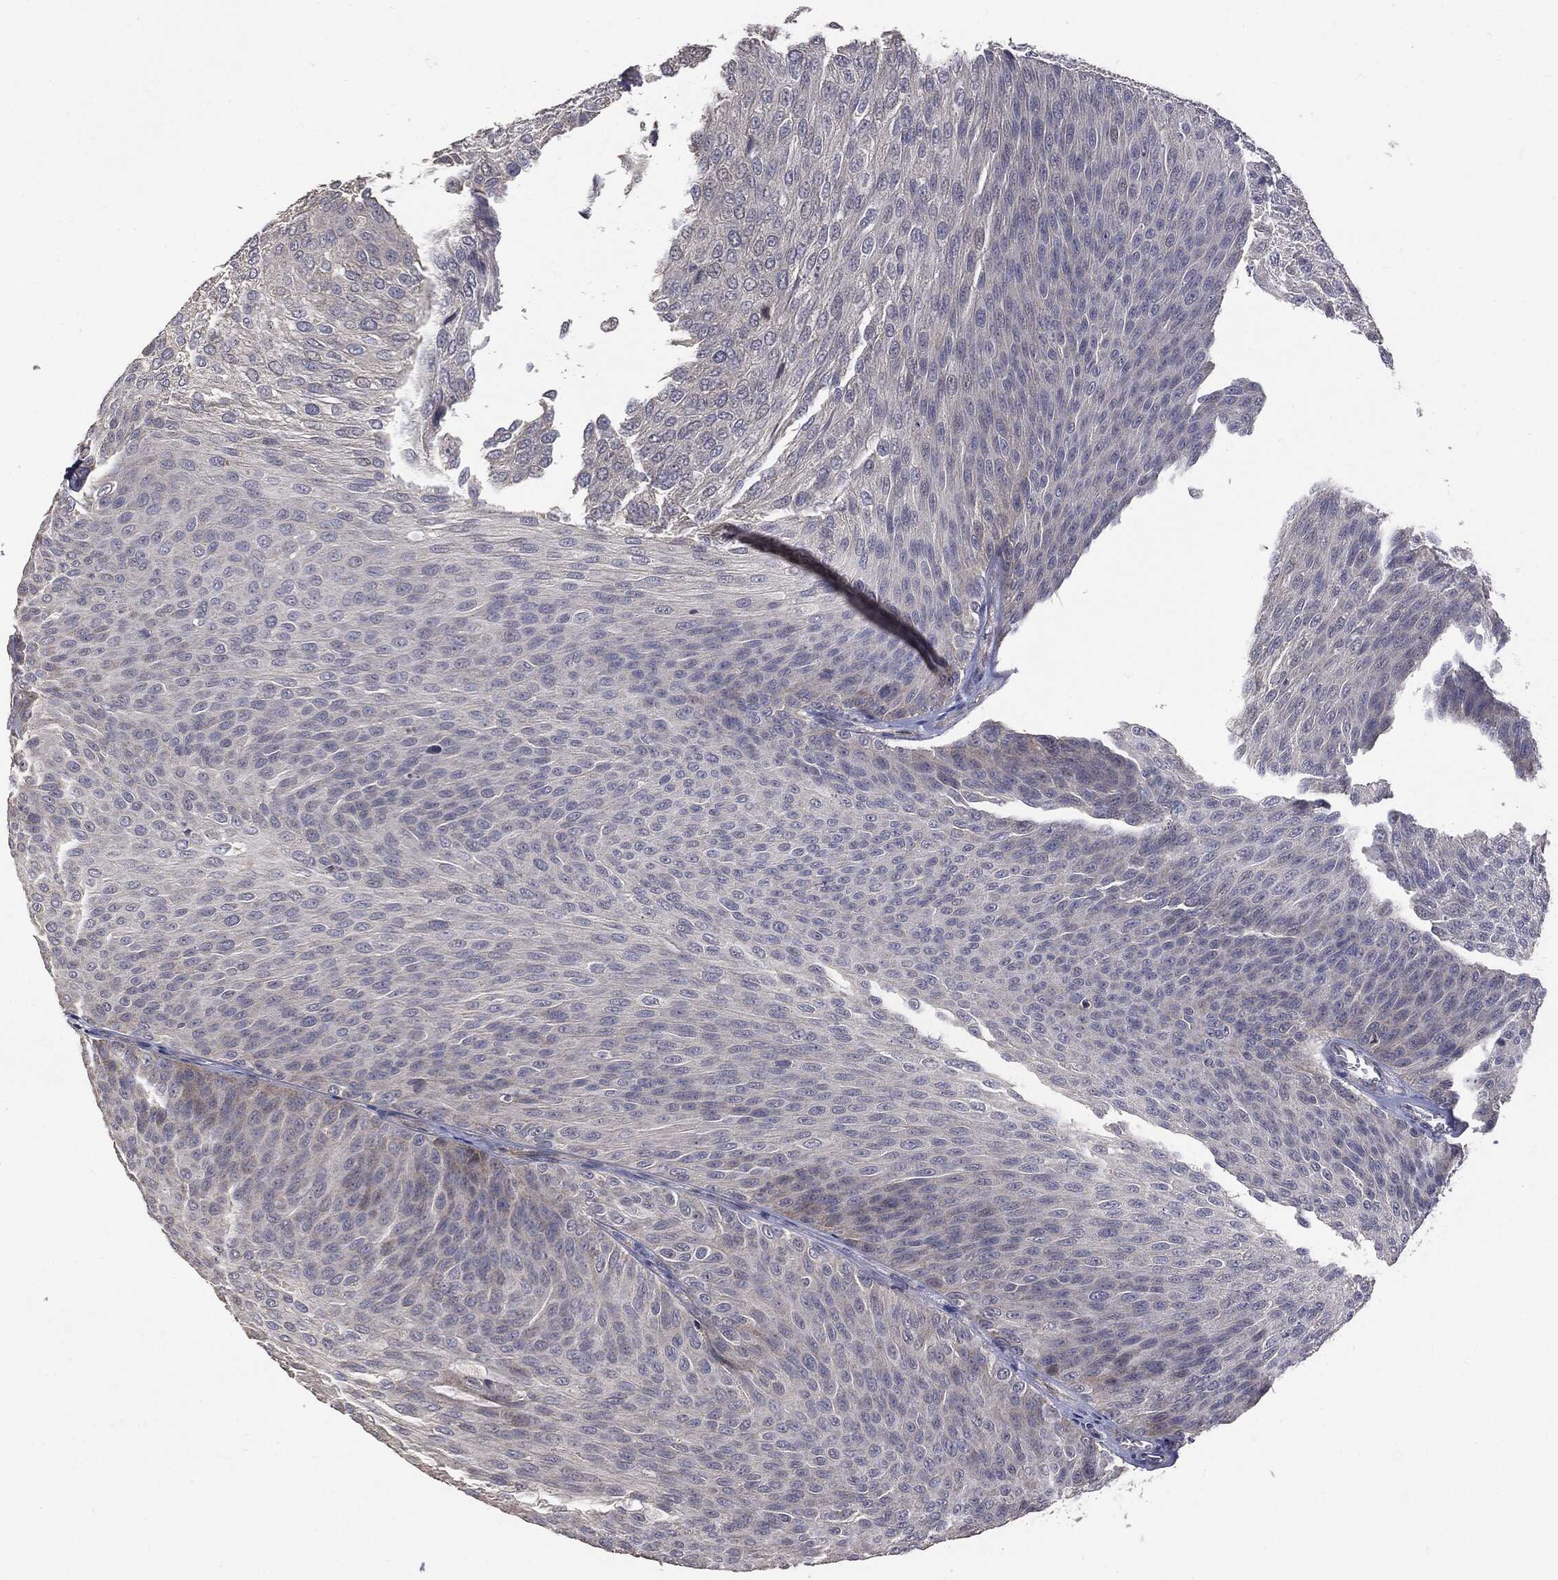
{"staining": {"intensity": "negative", "quantity": "none", "location": "none"}, "tissue": "urothelial cancer", "cell_type": "Tumor cells", "image_type": "cancer", "snomed": [{"axis": "morphology", "description": "Urothelial carcinoma, Low grade"}, {"axis": "topography", "description": "Ureter, NOS"}, {"axis": "topography", "description": "Urinary bladder"}], "caption": "Histopathology image shows no significant protein expression in tumor cells of urothelial carcinoma (low-grade).", "gene": "MTOR", "patient": {"sex": "male", "age": 78}}